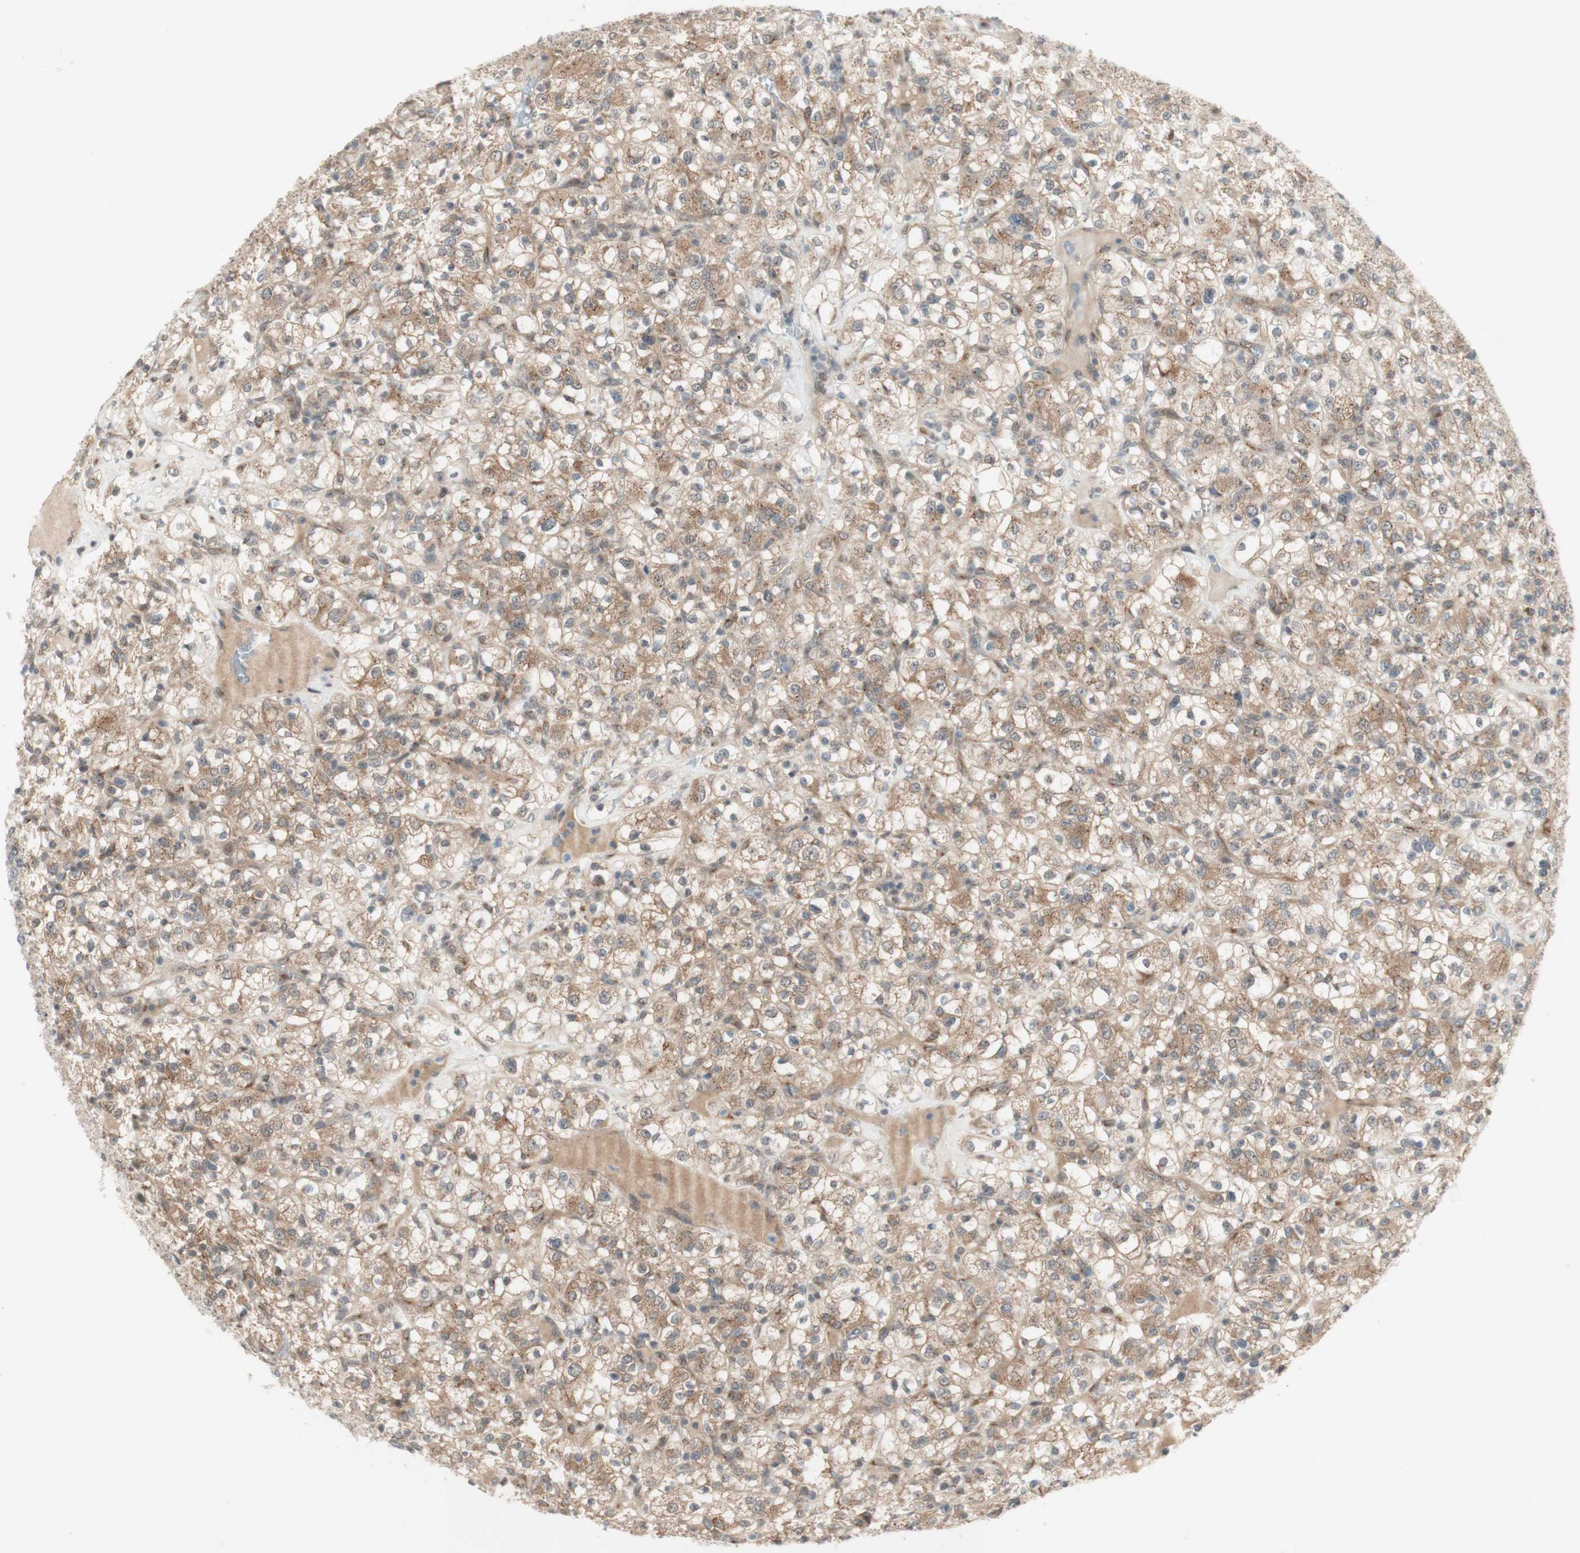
{"staining": {"intensity": "moderate", "quantity": ">75%", "location": "cytoplasmic/membranous"}, "tissue": "renal cancer", "cell_type": "Tumor cells", "image_type": "cancer", "snomed": [{"axis": "morphology", "description": "Normal tissue, NOS"}, {"axis": "morphology", "description": "Adenocarcinoma, NOS"}, {"axis": "topography", "description": "Kidney"}], "caption": "Protein staining of renal cancer (adenocarcinoma) tissue shows moderate cytoplasmic/membranous expression in approximately >75% of tumor cells.", "gene": "CYLD", "patient": {"sex": "female", "age": 72}}